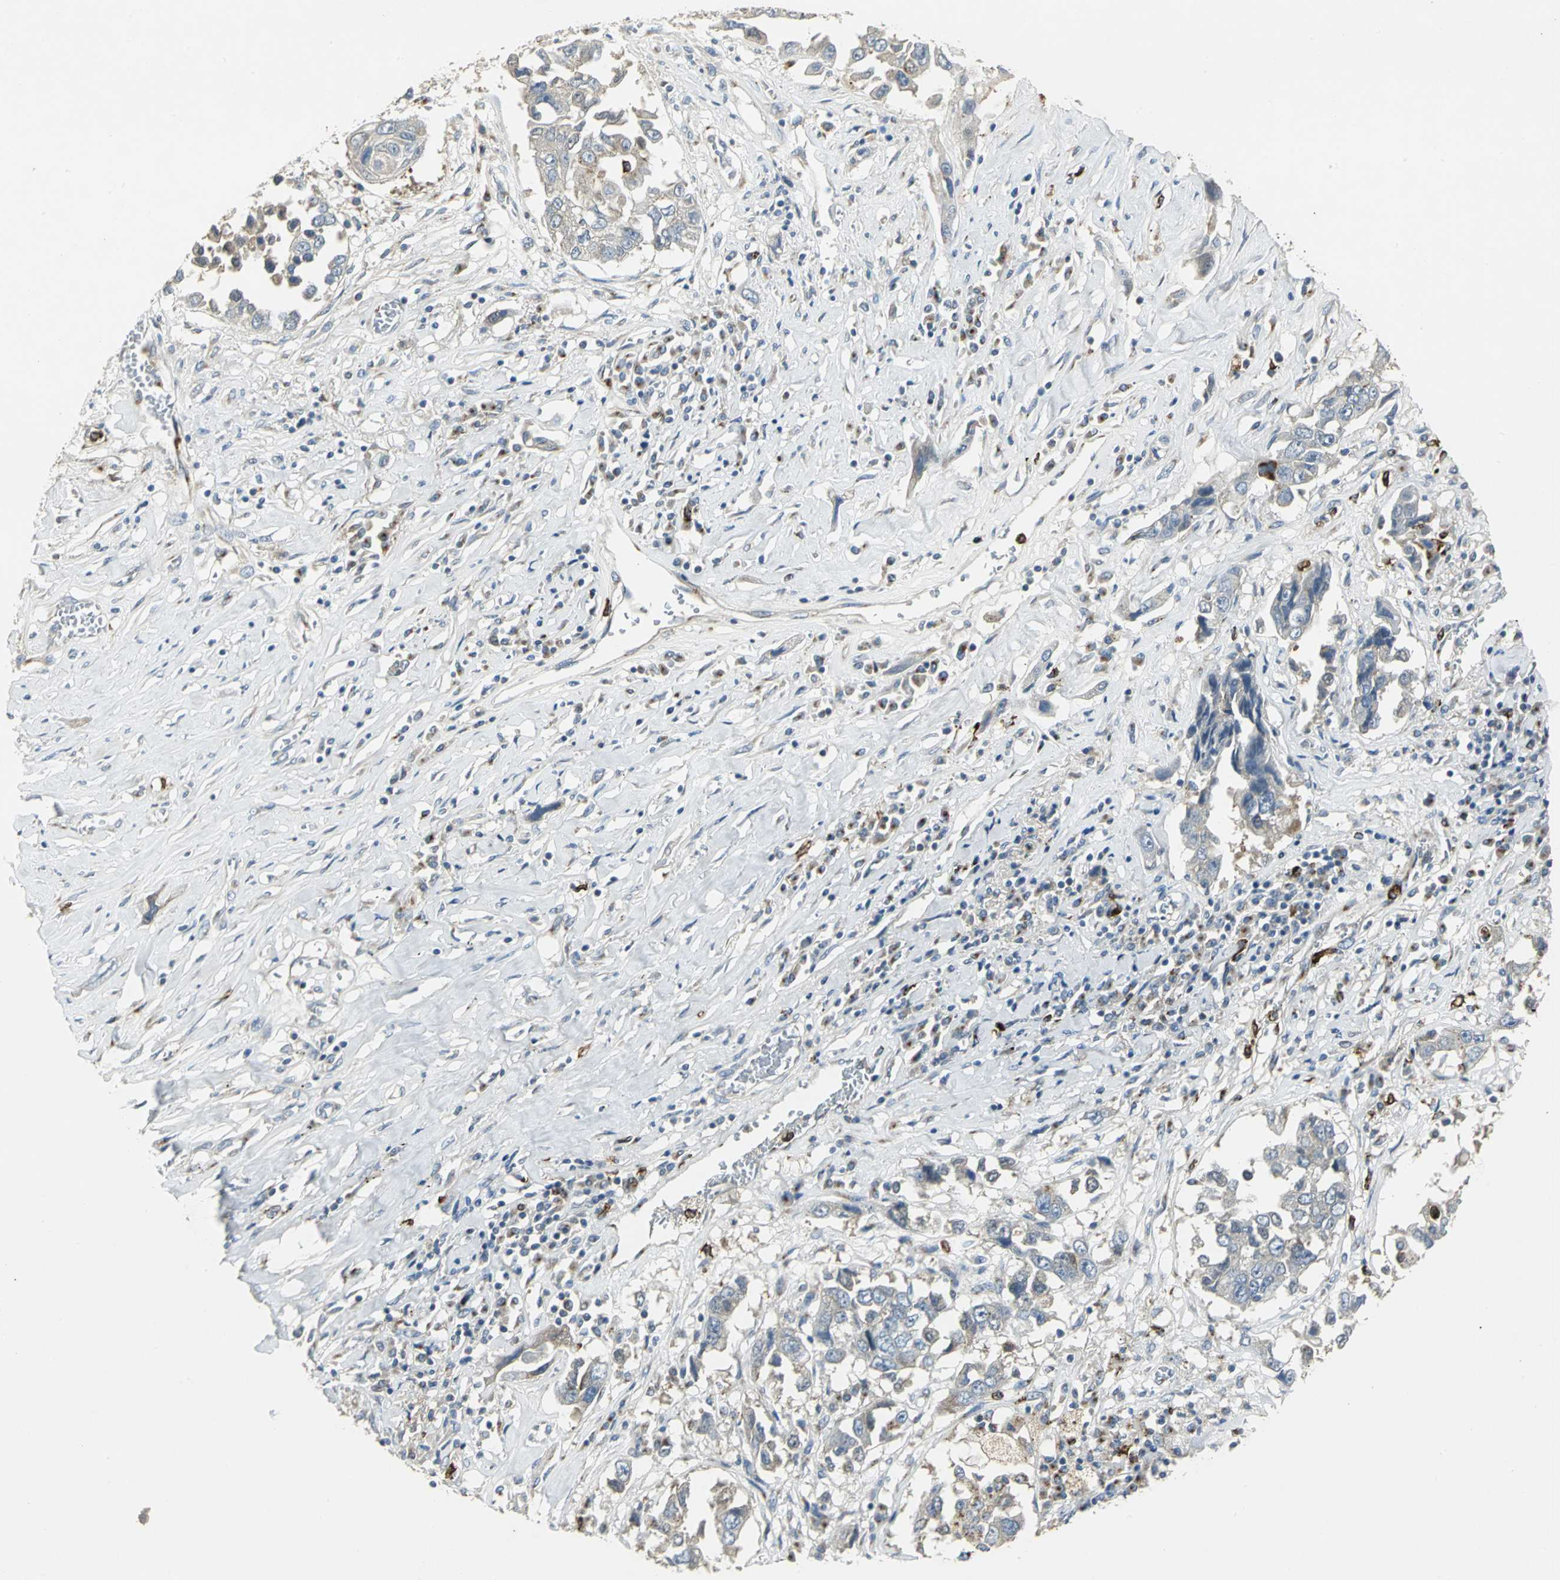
{"staining": {"intensity": "weak", "quantity": "<25%", "location": "cytoplasmic/membranous"}, "tissue": "lung cancer", "cell_type": "Tumor cells", "image_type": "cancer", "snomed": [{"axis": "morphology", "description": "Squamous cell carcinoma, NOS"}, {"axis": "topography", "description": "Lung"}], "caption": "Lung squamous cell carcinoma was stained to show a protein in brown. There is no significant positivity in tumor cells.", "gene": "TM9SF2", "patient": {"sex": "male", "age": 71}}